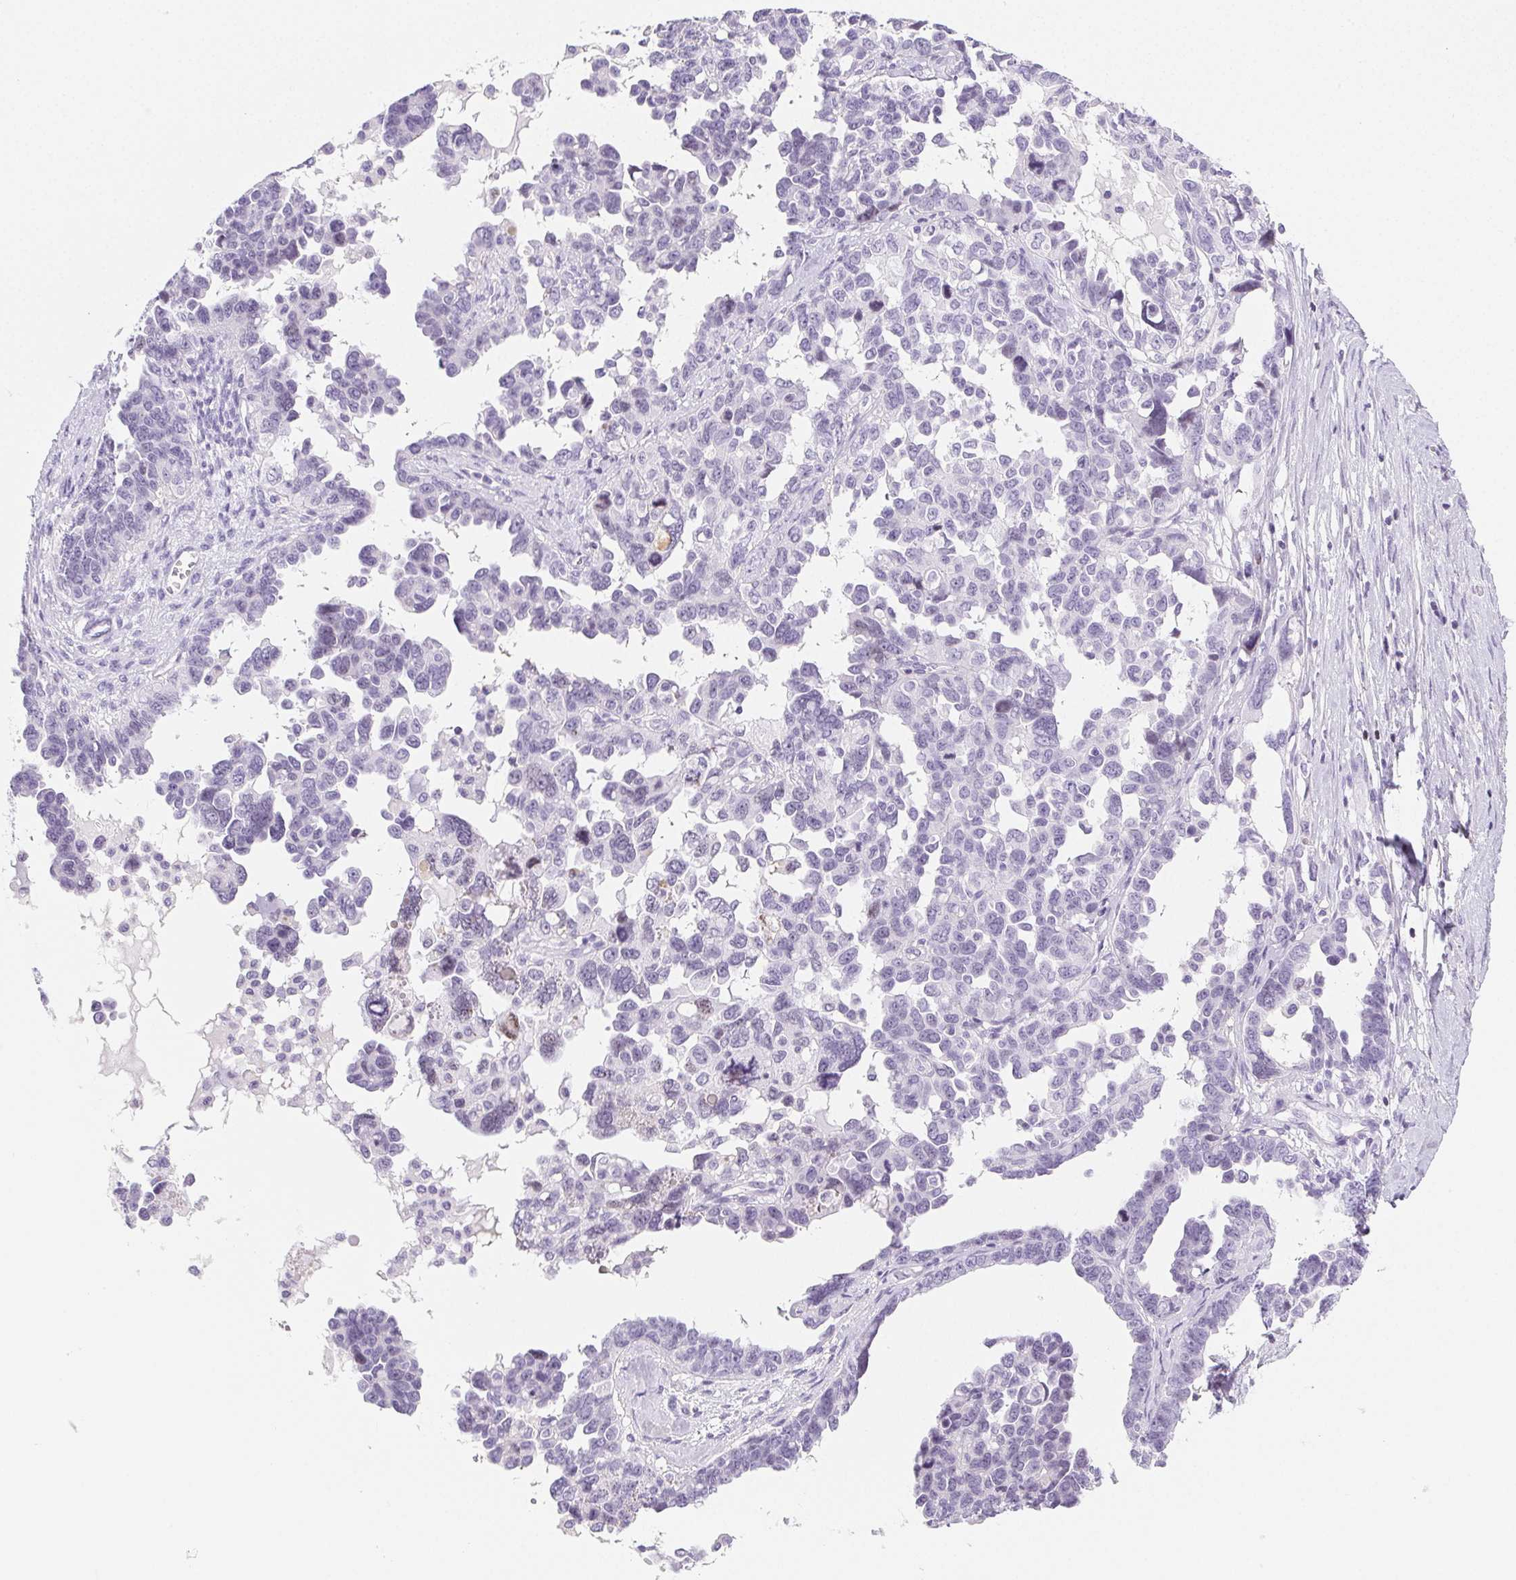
{"staining": {"intensity": "negative", "quantity": "none", "location": "none"}, "tissue": "ovarian cancer", "cell_type": "Tumor cells", "image_type": "cancer", "snomed": [{"axis": "morphology", "description": "Cystadenocarcinoma, serous, NOS"}, {"axis": "topography", "description": "Ovary"}], "caption": "Immunohistochemistry micrograph of neoplastic tissue: human serous cystadenocarcinoma (ovarian) stained with DAB reveals no significant protein staining in tumor cells.", "gene": "BEND2", "patient": {"sex": "female", "age": 69}}